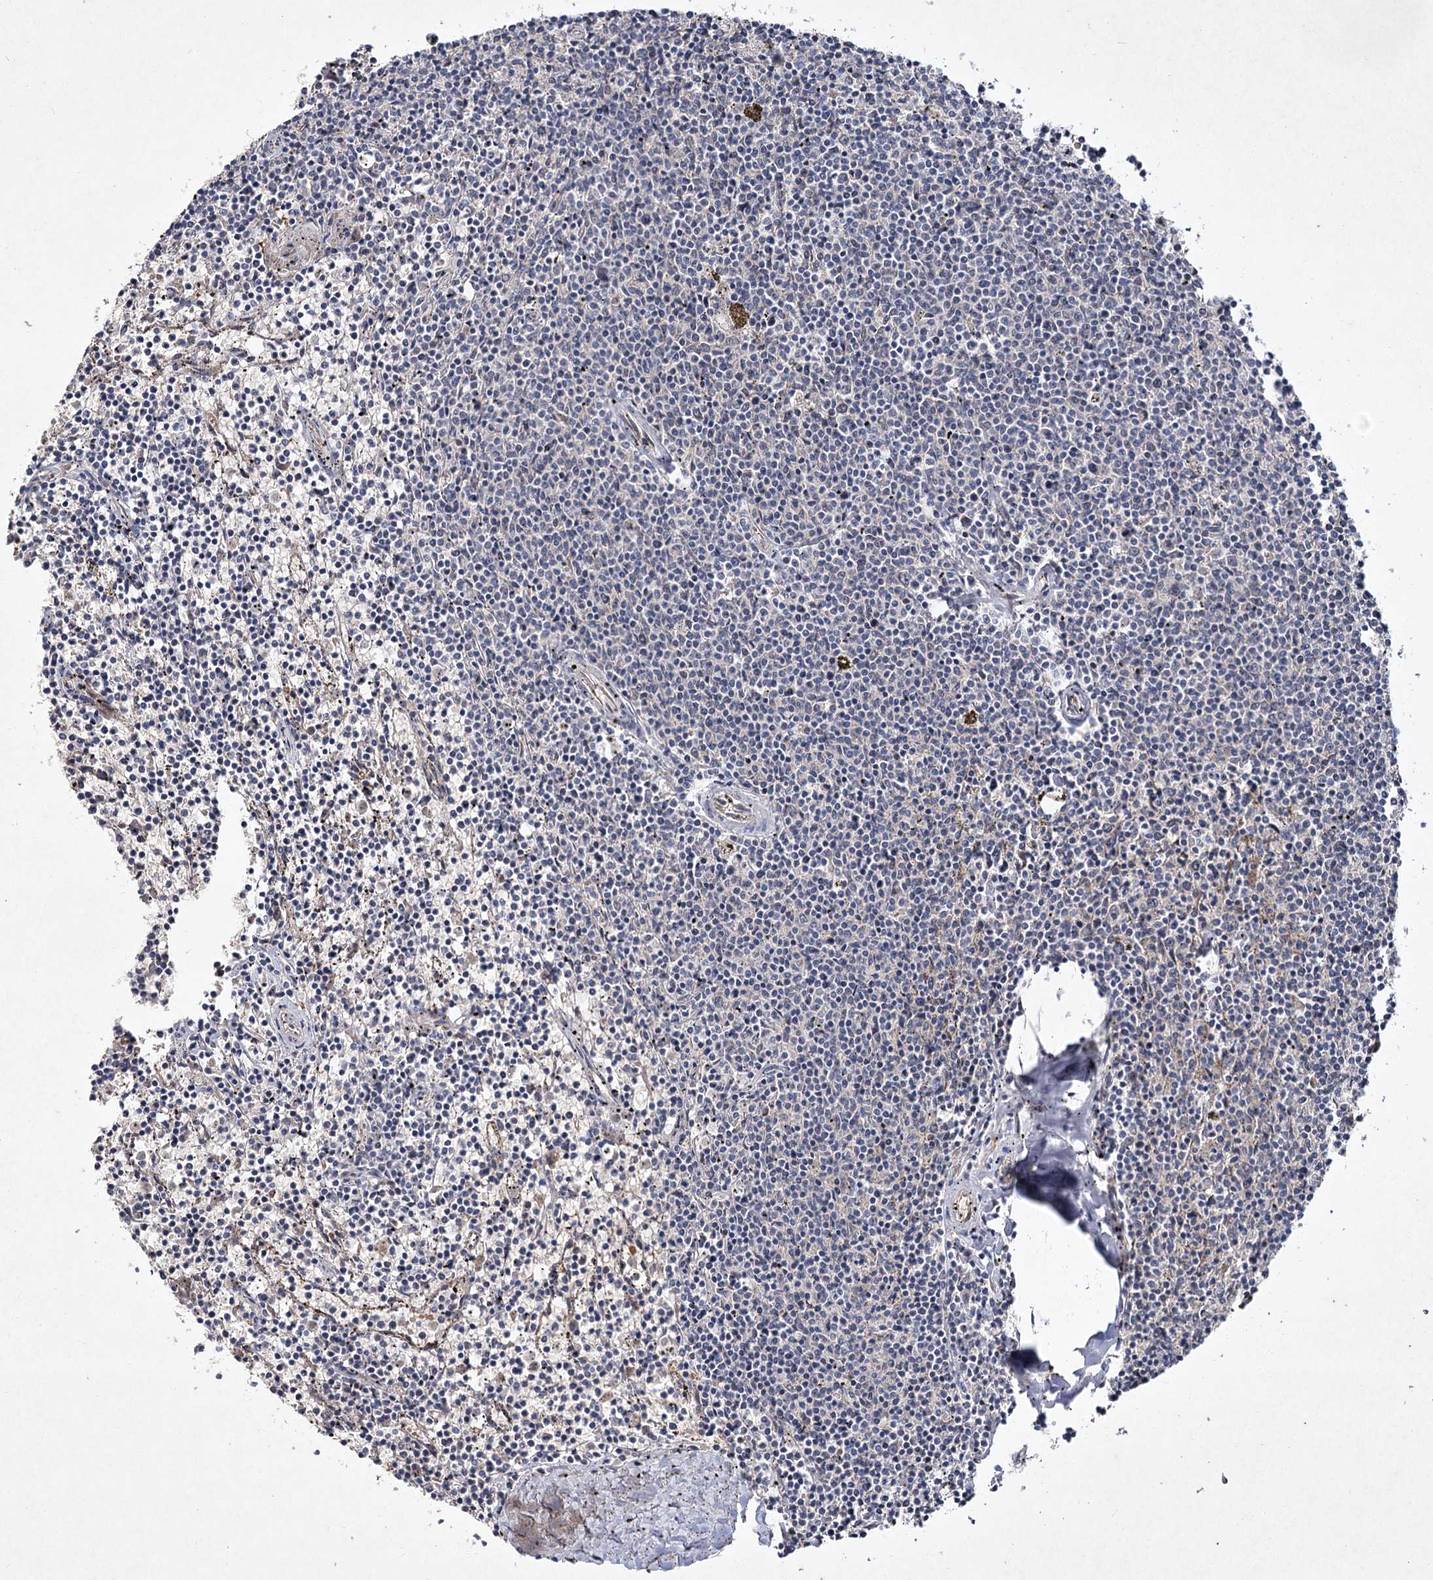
{"staining": {"intensity": "negative", "quantity": "none", "location": "none"}, "tissue": "lymphoma", "cell_type": "Tumor cells", "image_type": "cancer", "snomed": [{"axis": "morphology", "description": "Malignant lymphoma, non-Hodgkin's type, Low grade"}, {"axis": "topography", "description": "Spleen"}], "caption": "Immunohistochemistry of human low-grade malignant lymphoma, non-Hodgkin's type demonstrates no expression in tumor cells.", "gene": "MFN1", "patient": {"sex": "female", "age": 50}}